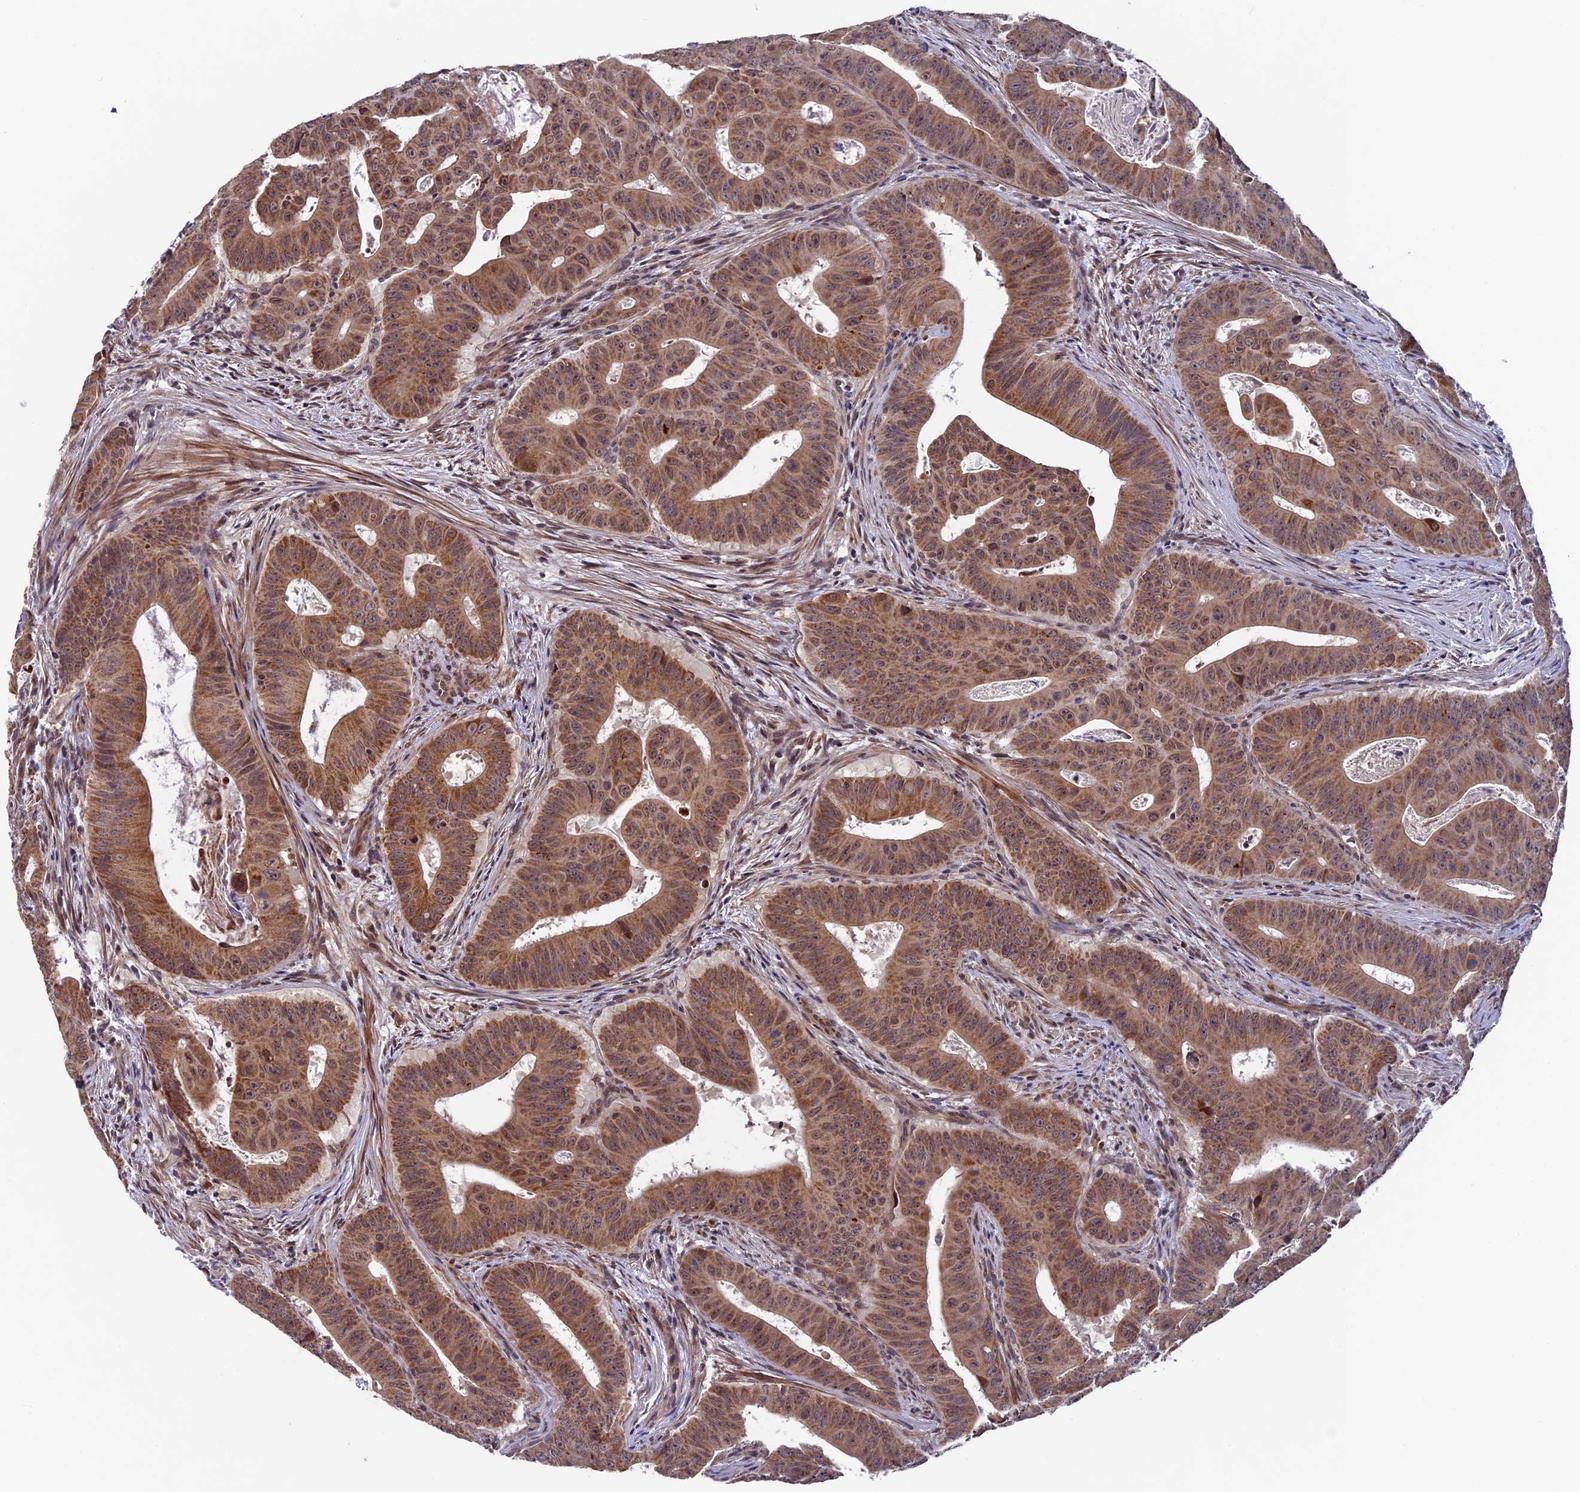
{"staining": {"intensity": "moderate", "quantity": ">75%", "location": "cytoplasmic/membranous"}, "tissue": "colorectal cancer", "cell_type": "Tumor cells", "image_type": "cancer", "snomed": [{"axis": "morphology", "description": "Adenocarcinoma, NOS"}, {"axis": "topography", "description": "Rectum"}], "caption": "Colorectal adenocarcinoma stained for a protein displays moderate cytoplasmic/membranous positivity in tumor cells. Using DAB (3,3'-diaminobenzidine) (brown) and hematoxylin (blue) stains, captured at high magnification using brightfield microscopy.", "gene": "RNF17", "patient": {"sex": "female", "age": 75}}